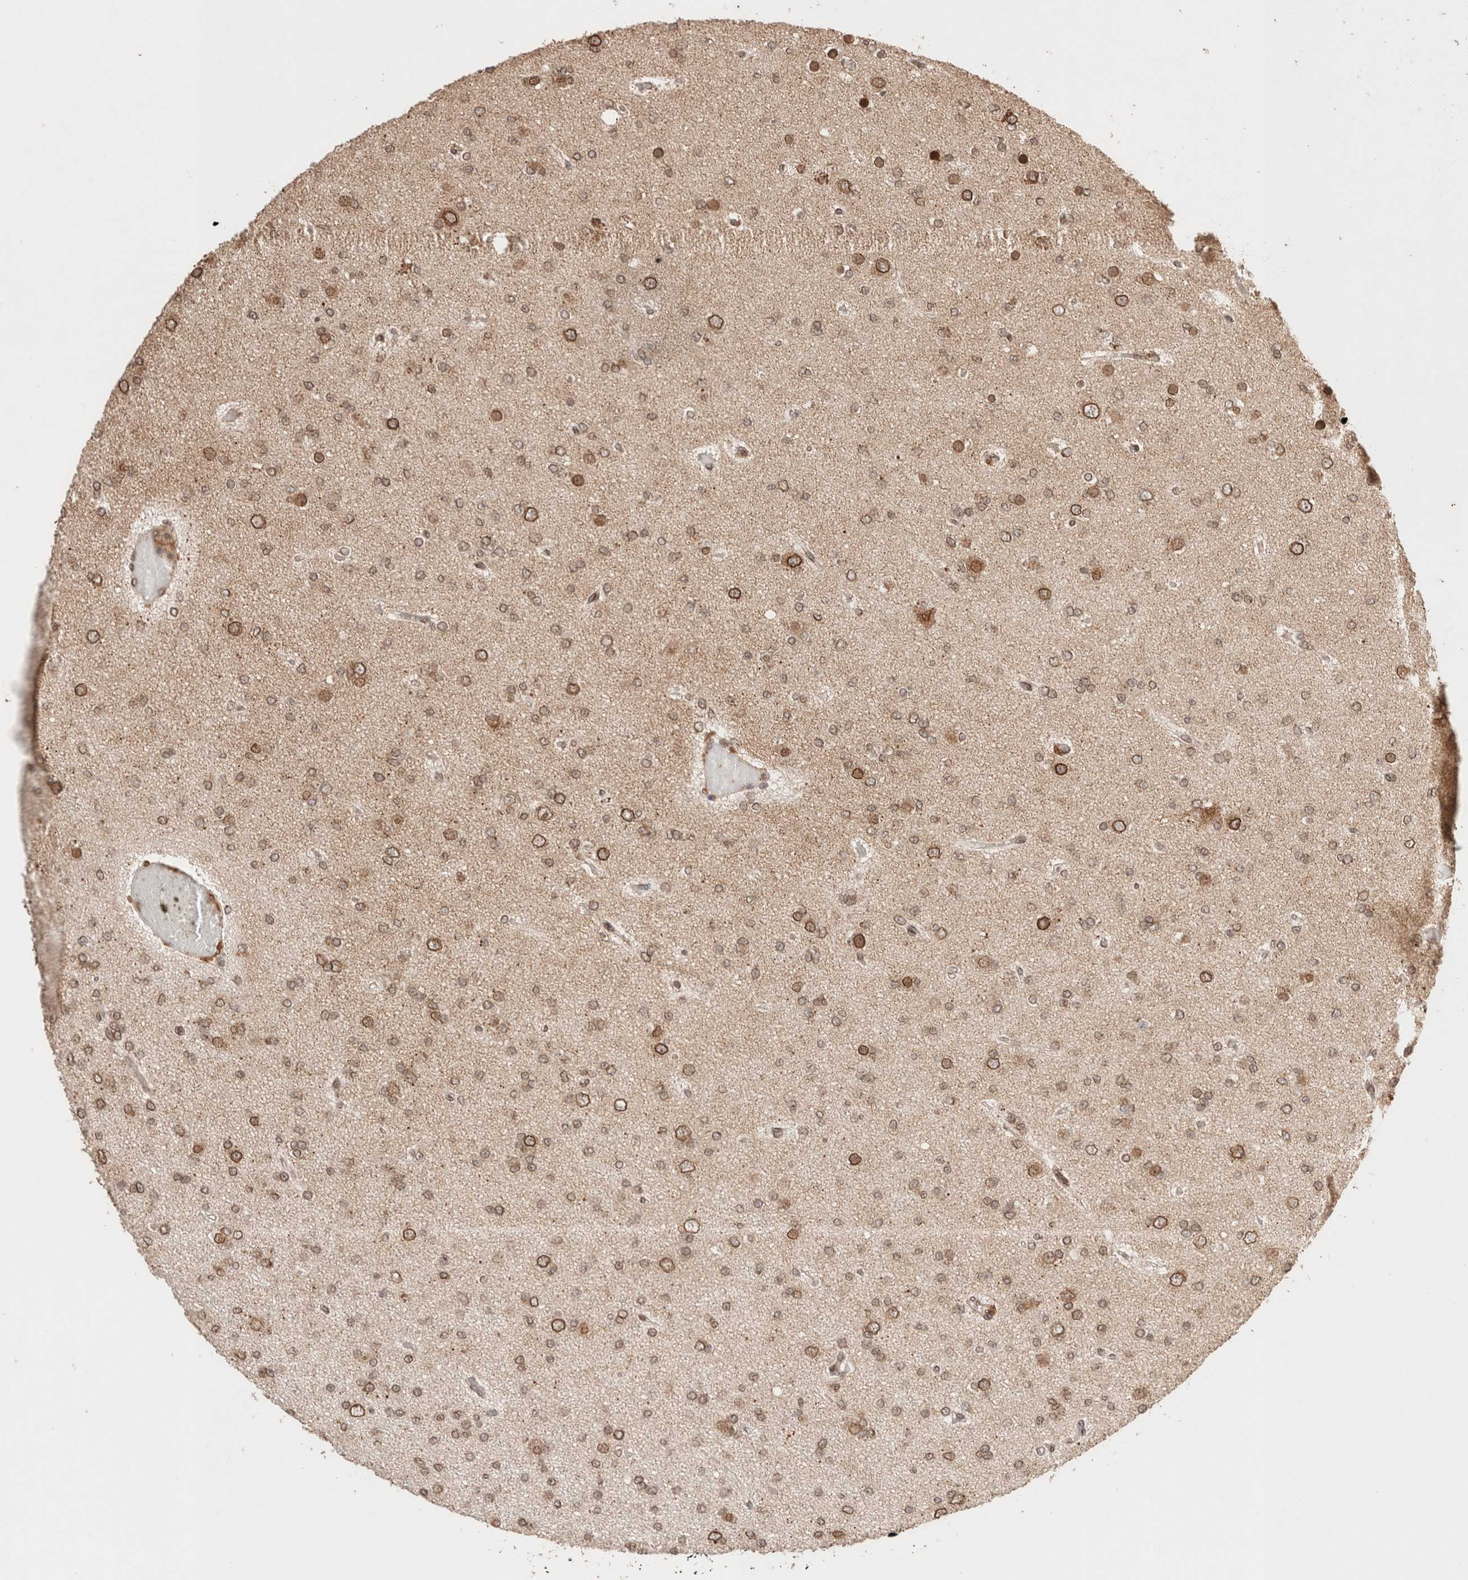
{"staining": {"intensity": "weak", "quantity": ">75%", "location": "cytoplasmic/membranous,nuclear"}, "tissue": "glioma", "cell_type": "Tumor cells", "image_type": "cancer", "snomed": [{"axis": "morphology", "description": "Glioma, malignant, Low grade"}, {"axis": "topography", "description": "Brain"}], "caption": "High-magnification brightfield microscopy of malignant glioma (low-grade) stained with DAB (brown) and counterstained with hematoxylin (blue). tumor cells exhibit weak cytoplasmic/membranous and nuclear staining is seen in about>75% of cells.", "gene": "TPR", "patient": {"sex": "female", "age": 22}}